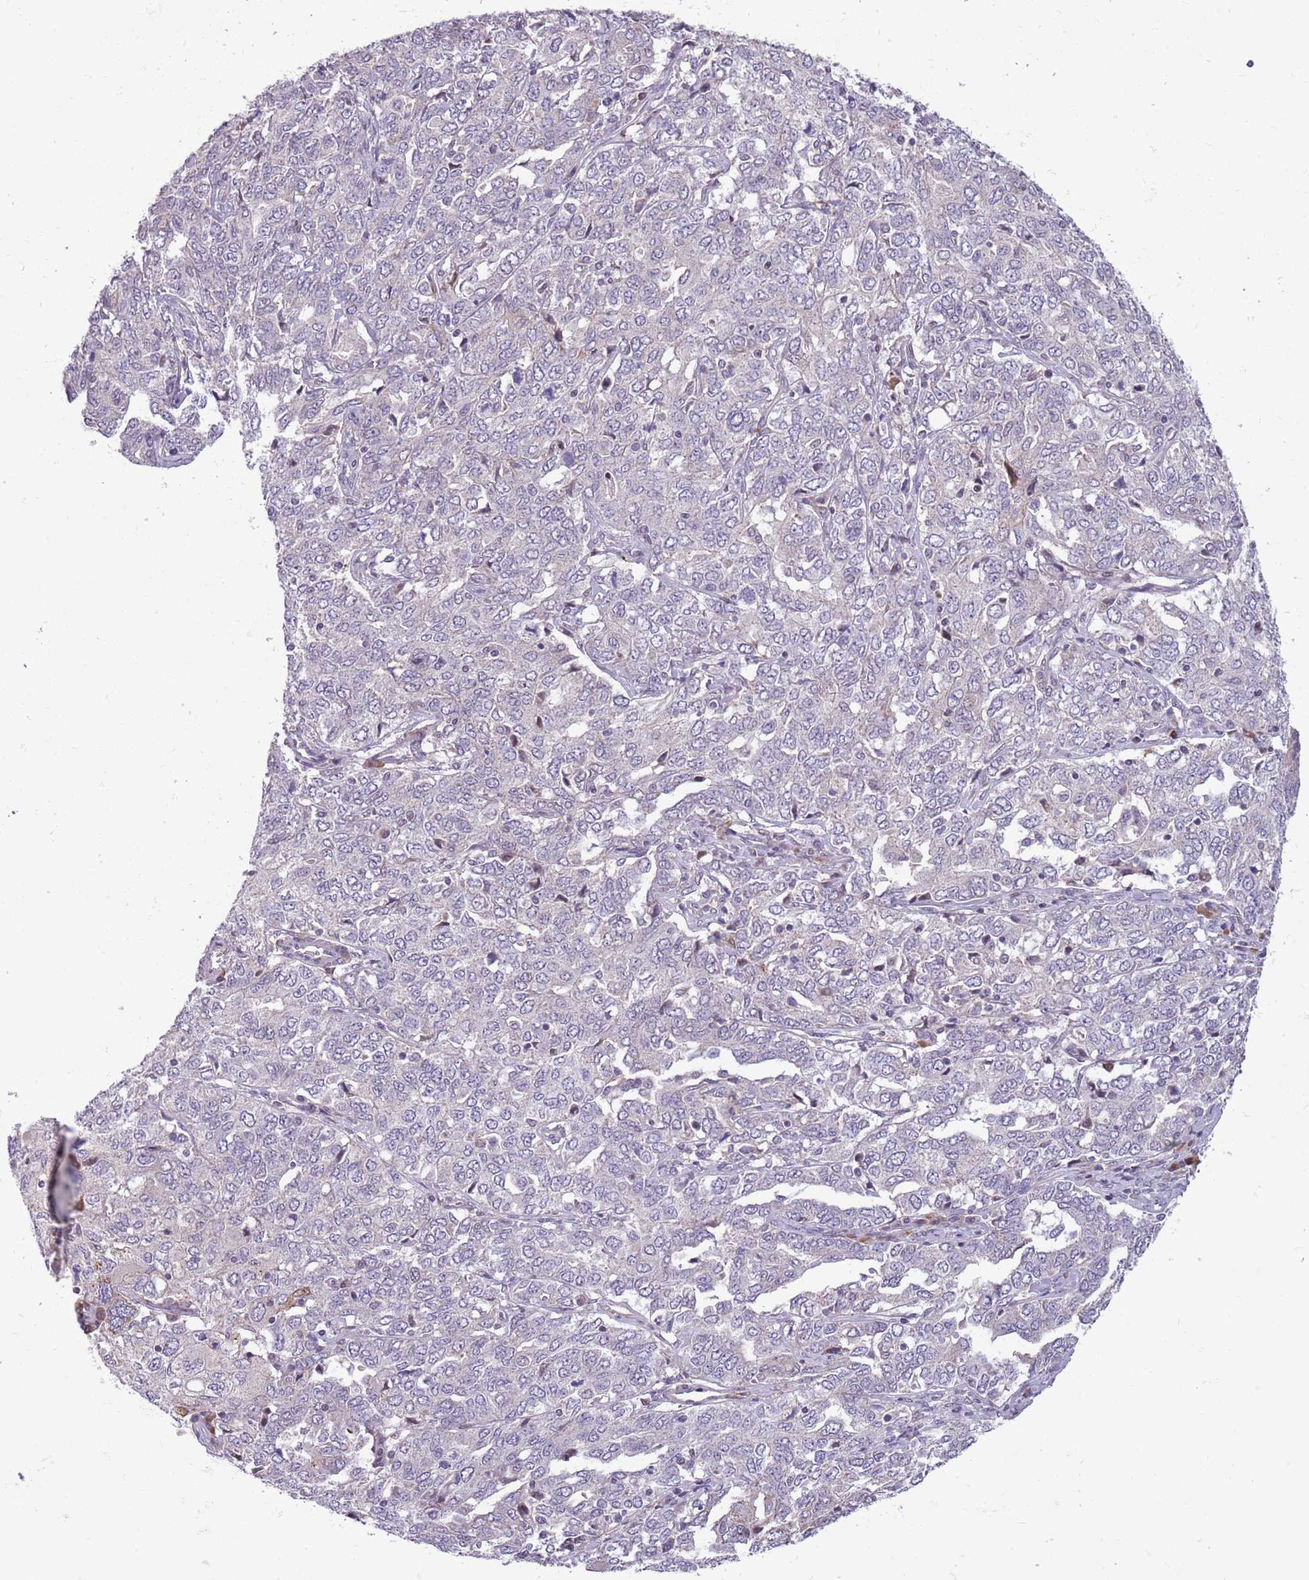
{"staining": {"intensity": "negative", "quantity": "none", "location": "none"}, "tissue": "ovarian cancer", "cell_type": "Tumor cells", "image_type": "cancer", "snomed": [{"axis": "morphology", "description": "Carcinoma, endometroid"}, {"axis": "topography", "description": "Ovary"}], "caption": "Tumor cells are negative for protein expression in human ovarian cancer.", "gene": "JAML", "patient": {"sex": "female", "age": 62}}